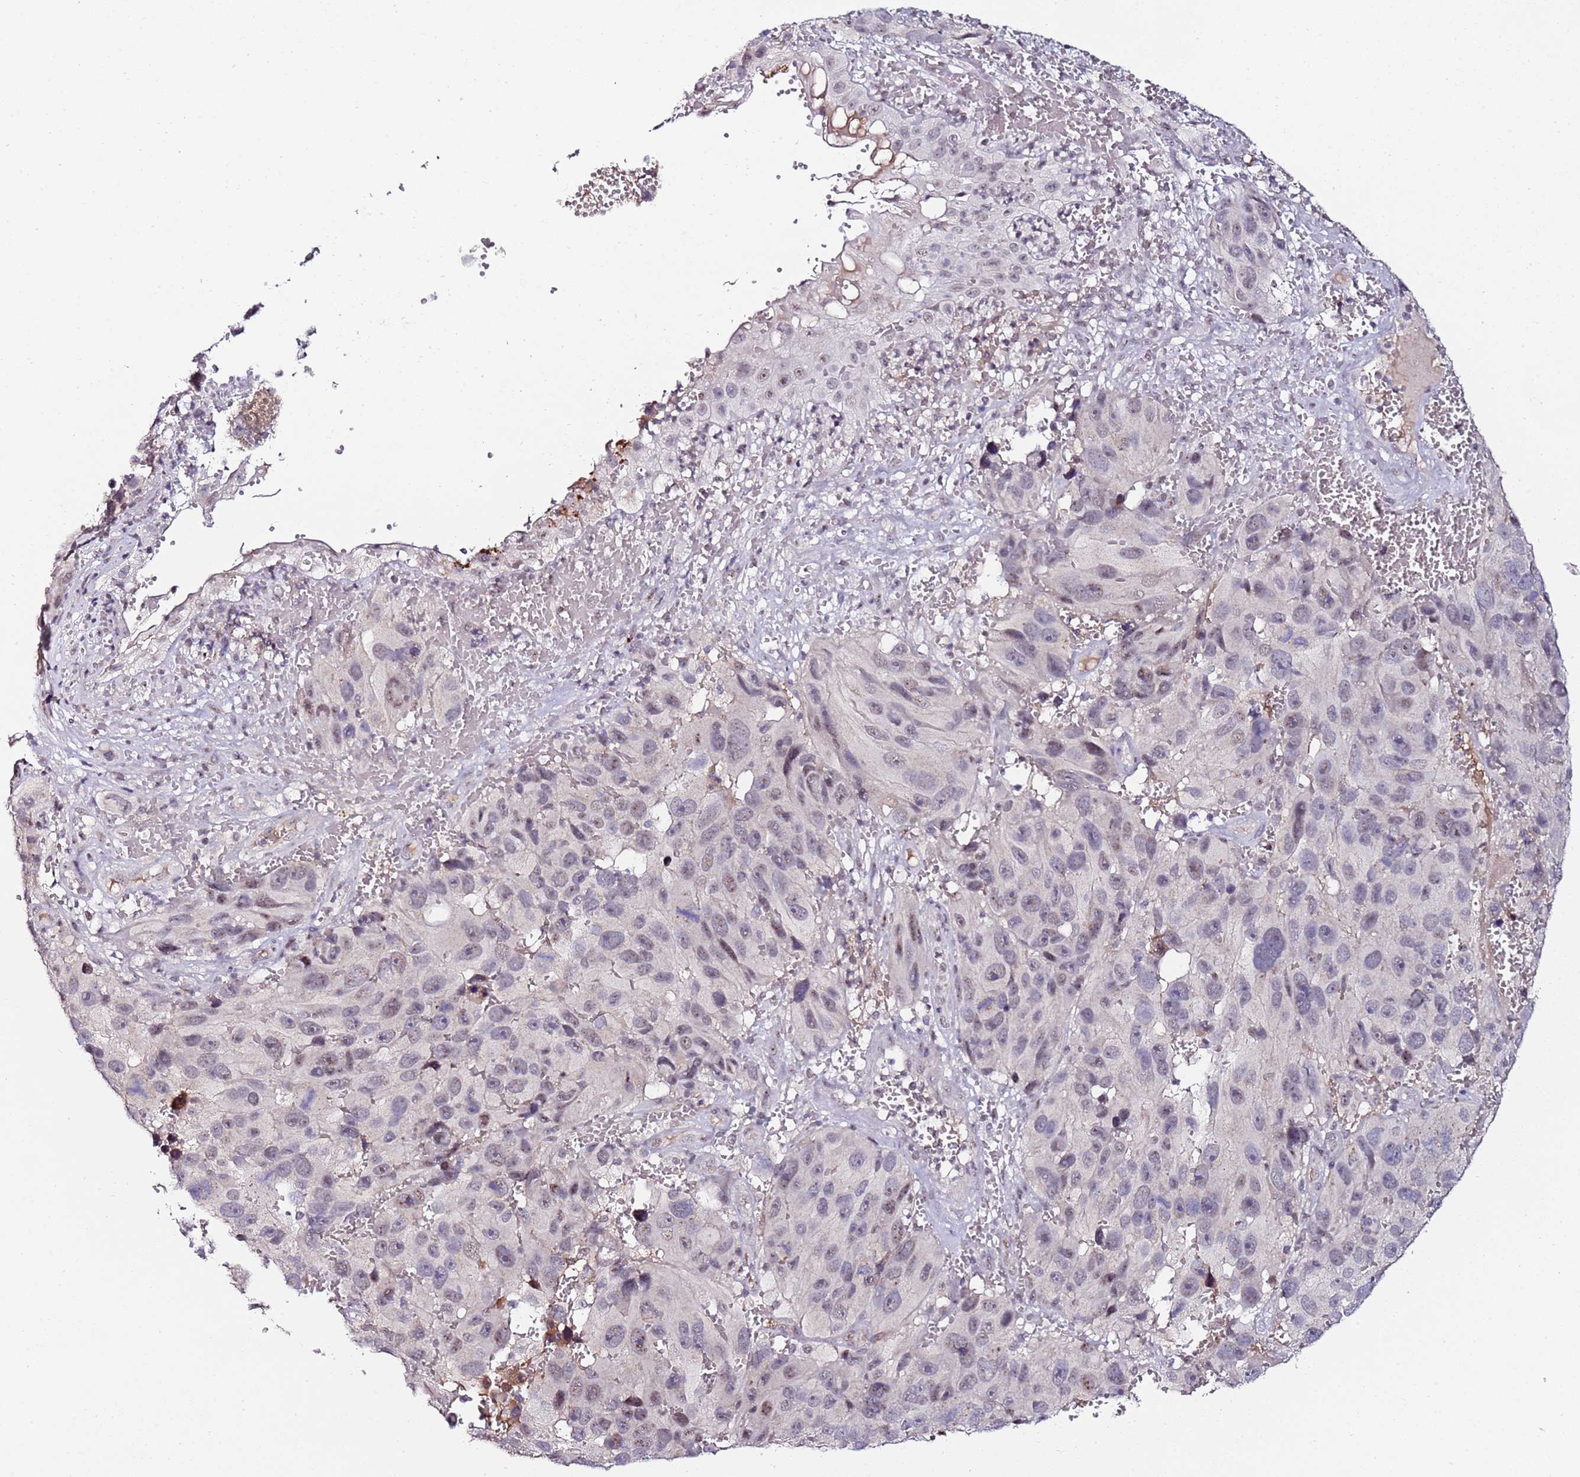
{"staining": {"intensity": "weak", "quantity": "<25%", "location": "nuclear"}, "tissue": "melanoma", "cell_type": "Tumor cells", "image_type": "cancer", "snomed": [{"axis": "morphology", "description": "Malignant melanoma, NOS"}, {"axis": "topography", "description": "Skin"}], "caption": "IHC photomicrograph of neoplastic tissue: human melanoma stained with DAB reveals no significant protein positivity in tumor cells.", "gene": "DUSP28", "patient": {"sex": "male", "age": 84}}